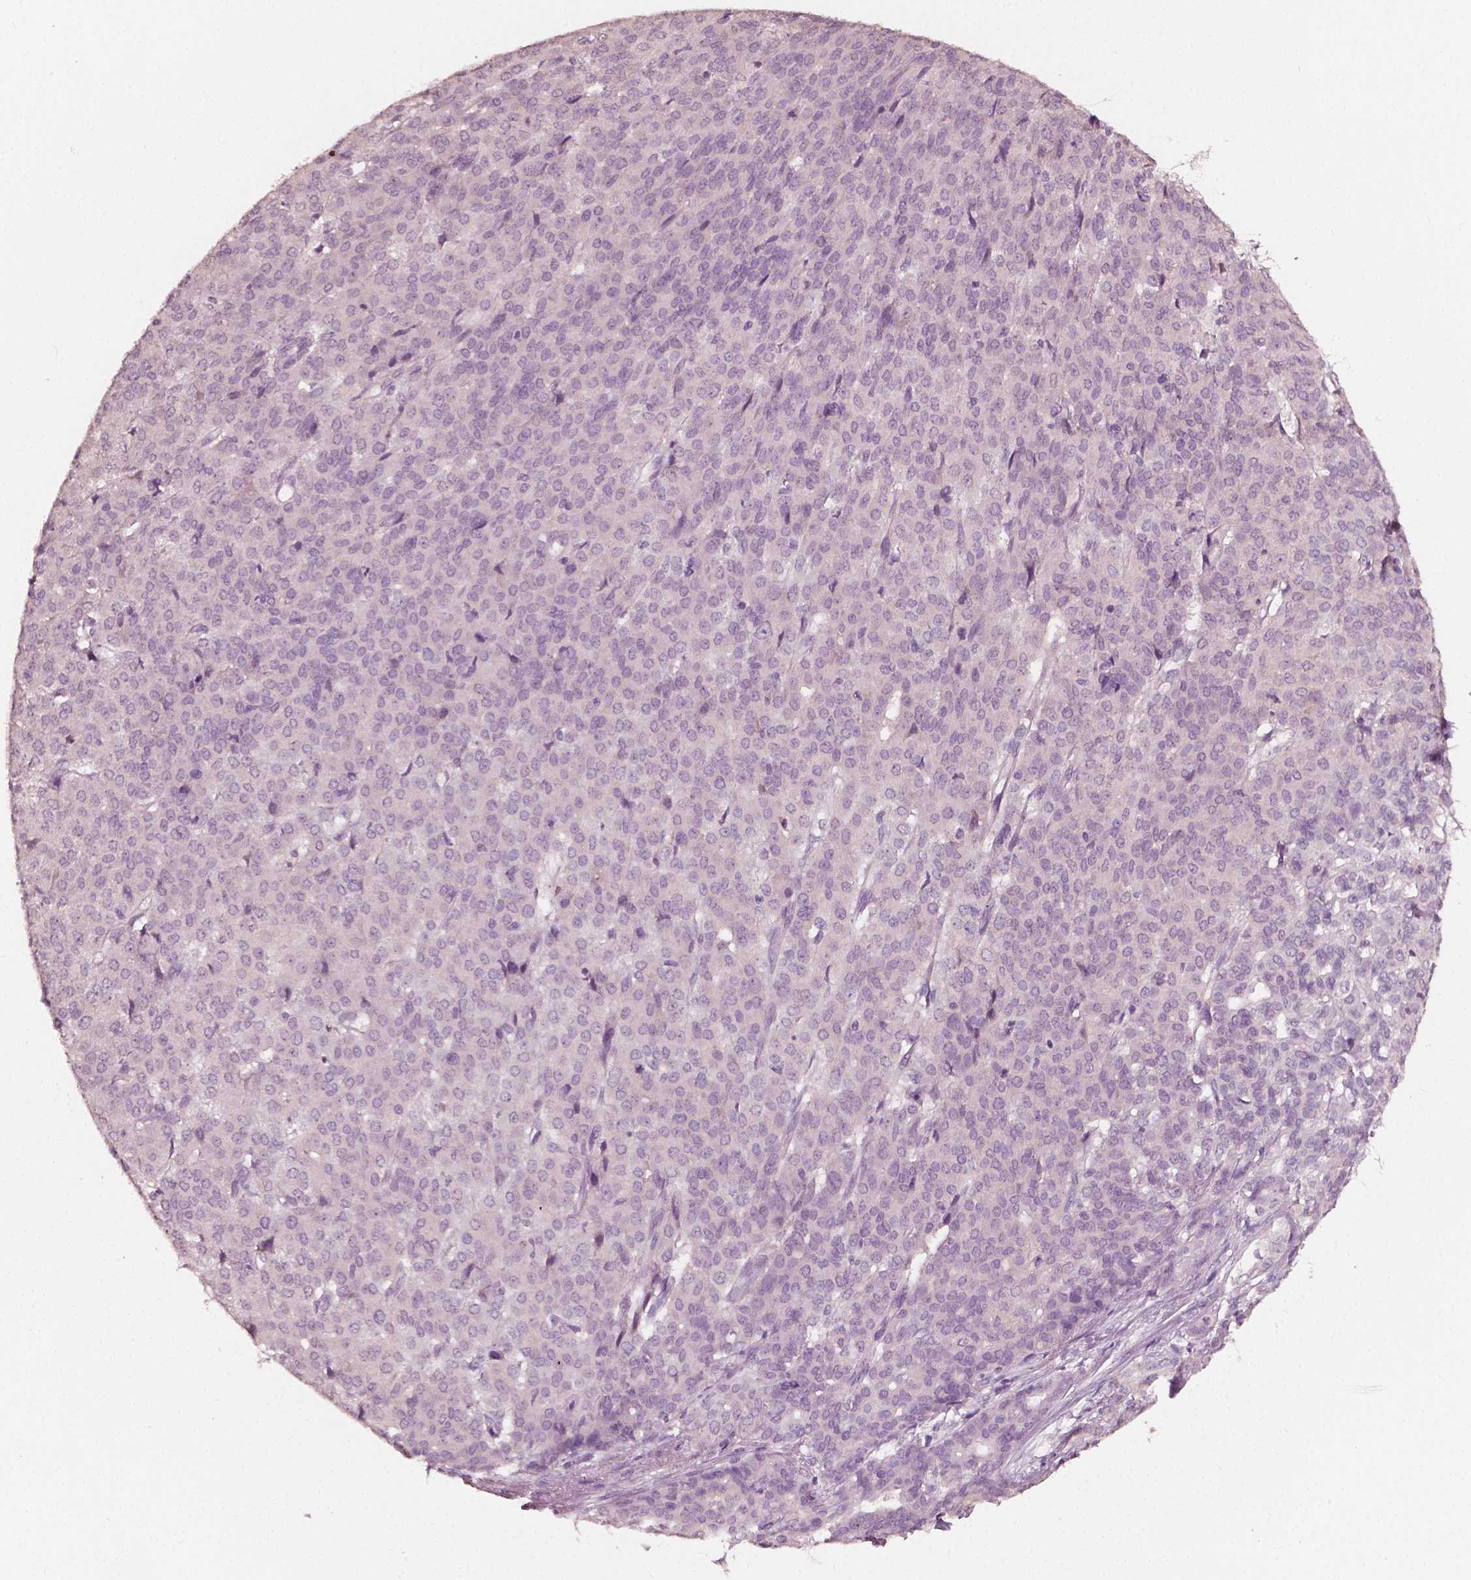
{"staining": {"intensity": "negative", "quantity": "none", "location": "none"}, "tissue": "liver cancer", "cell_type": "Tumor cells", "image_type": "cancer", "snomed": [{"axis": "morphology", "description": "Cholangiocarcinoma"}, {"axis": "topography", "description": "Liver"}], "caption": "There is no significant expression in tumor cells of cholangiocarcinoma (liver).", "gene": "PLA2R1", "patient": {"sex": "female", "age": 47}}